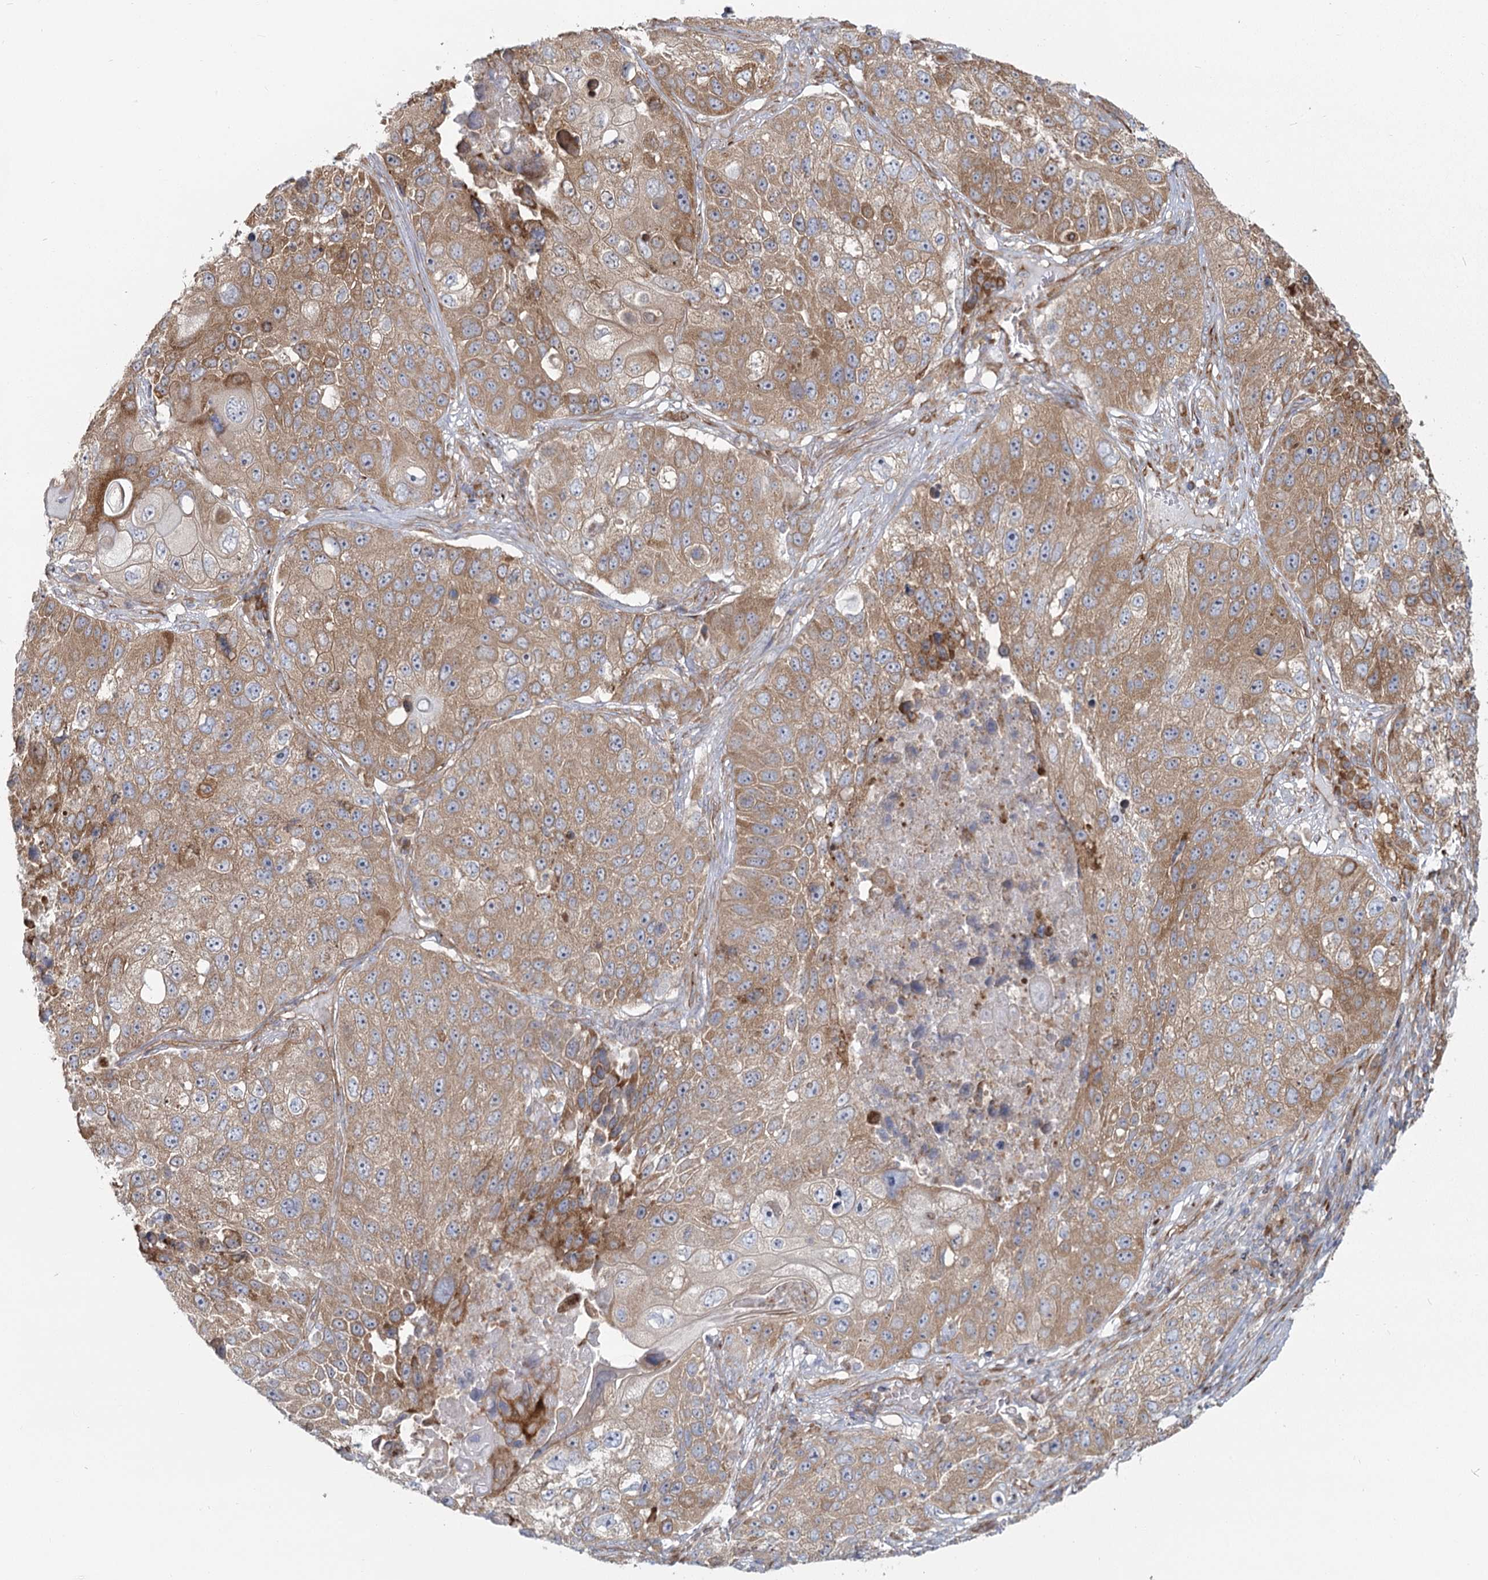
{"staining": {"intensity": "moderate", "quantity": ">75%", "location": "cytoplasmic/membranous"}, "tissue": "lung cancer", "cell_type": "Tumor cells", "image_type": "cancer", "snomed": [{"axis": "morphology", "description": "Squamous cell carcinoma, NOS"}, {"axis": "topography", "description": "Lung"}], "caption": "A histopathology image of human squamous cell carcinoma (lung) stained for a protein exhibits moderate cytoplasmic/membranous brown staining in tumor cells. The protein of interest is shown in brown color, while the nuclei are stained blue.", "gene": "HARS2", "patient": {"sex": "male", "age": 61}}